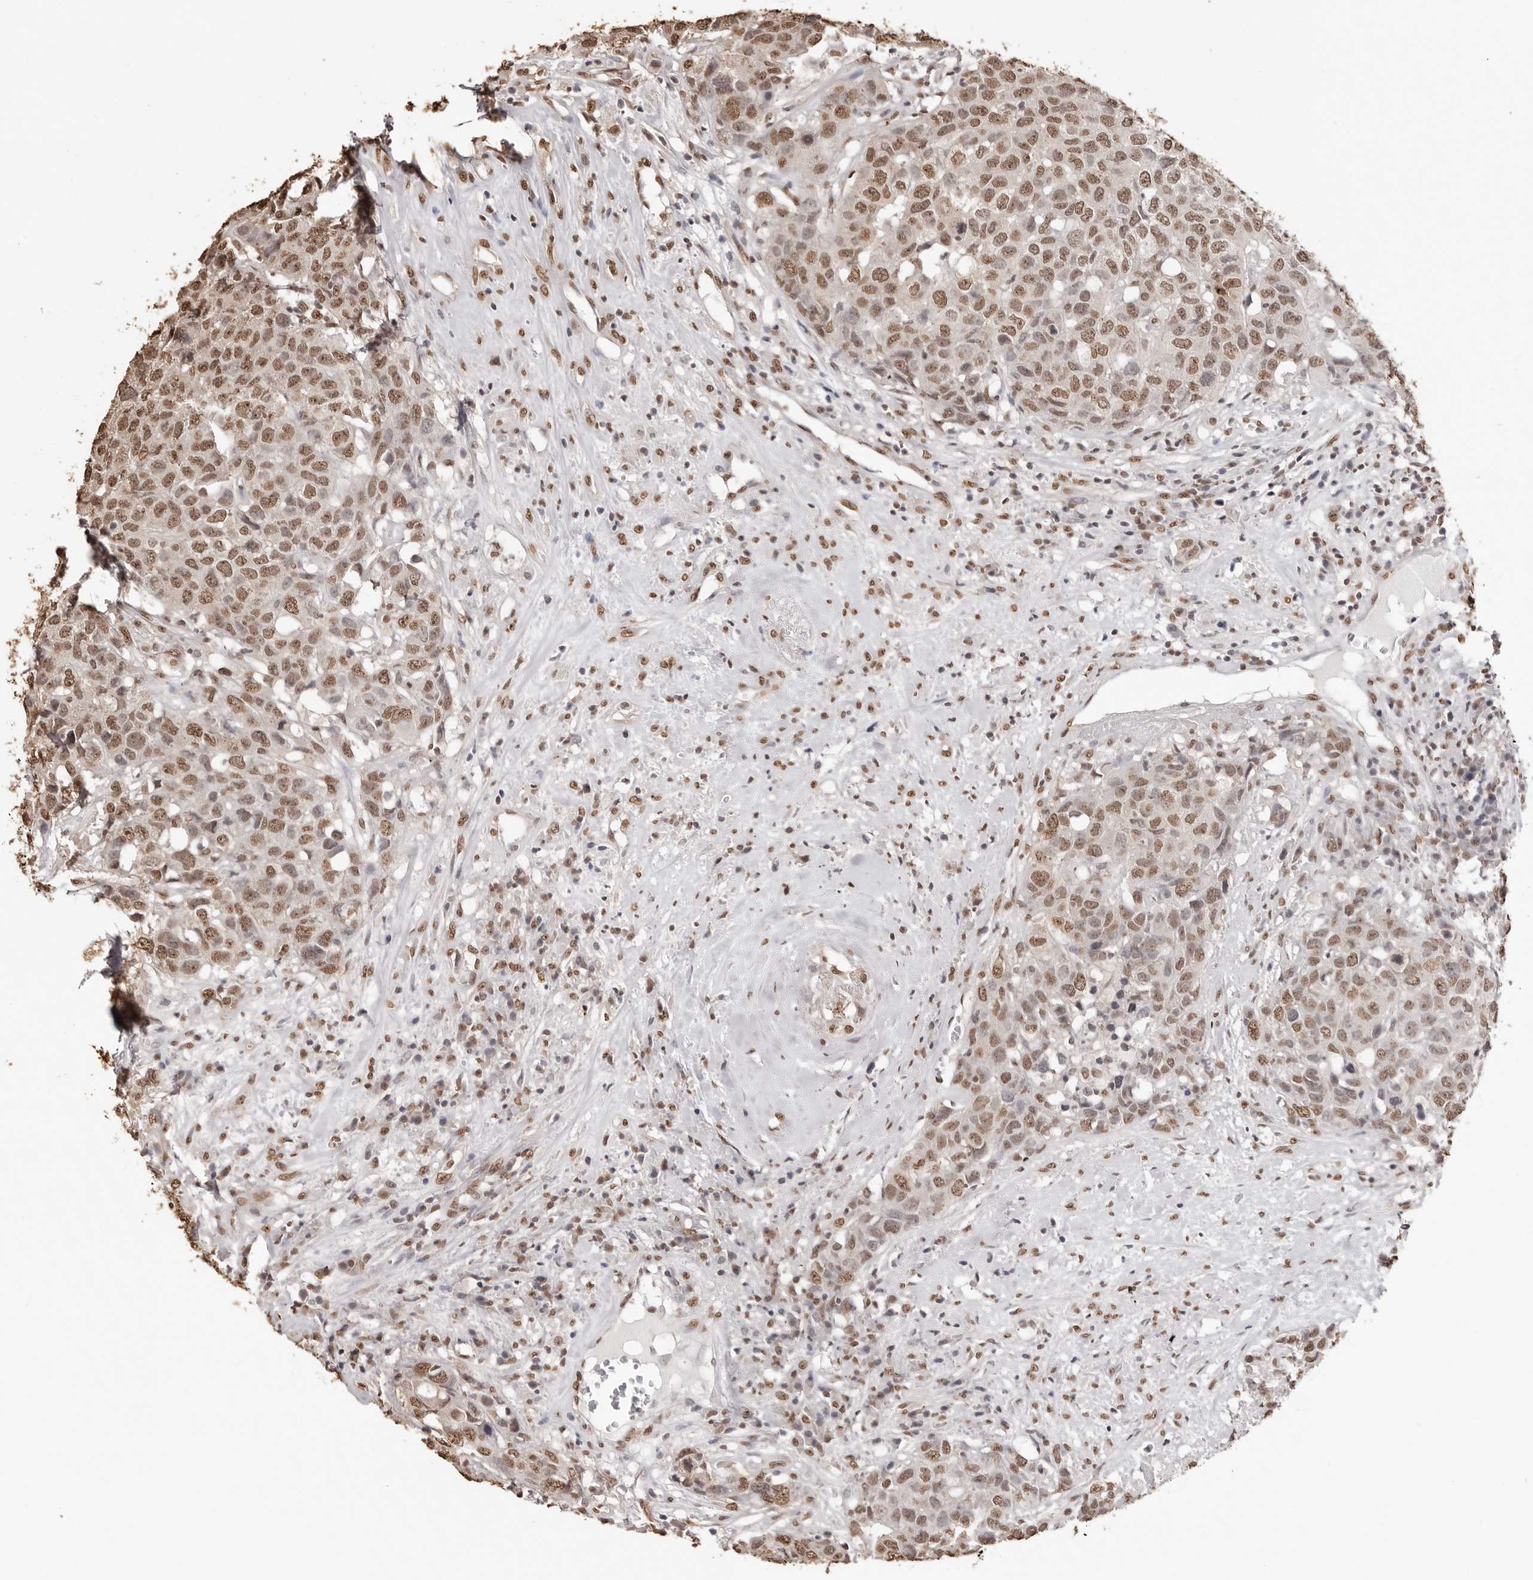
{"staining": {"intensity": "moderate", "quantity": ">75%", "location": "nuclear"}, "tissue": "head and neck cancer", "cell_type": "Tumor cells", "image_type": "cancer", "snomed": [{"axis": "morphology", "description": "Squamous cell carcinoma, NOS"}, {"axis": "topography", "description": "Head-Neck"}], "caption": "High-magnification brightfield microscopy of head and neck squamous cell carcinoma stained with DAB (3,3'-diaminobenzidine) (brown) and counterstained with hematoxylin (blue). tumor cells exhibit moderate nuclear staining is present in approximately>75% of cells. The staining was performed using DAB, with brown indicating positive protein expression. Nuclei are stained blue with hematoxylin.", "gene": "OLIG3", "patient": {"sex": "male", "age": 66}}